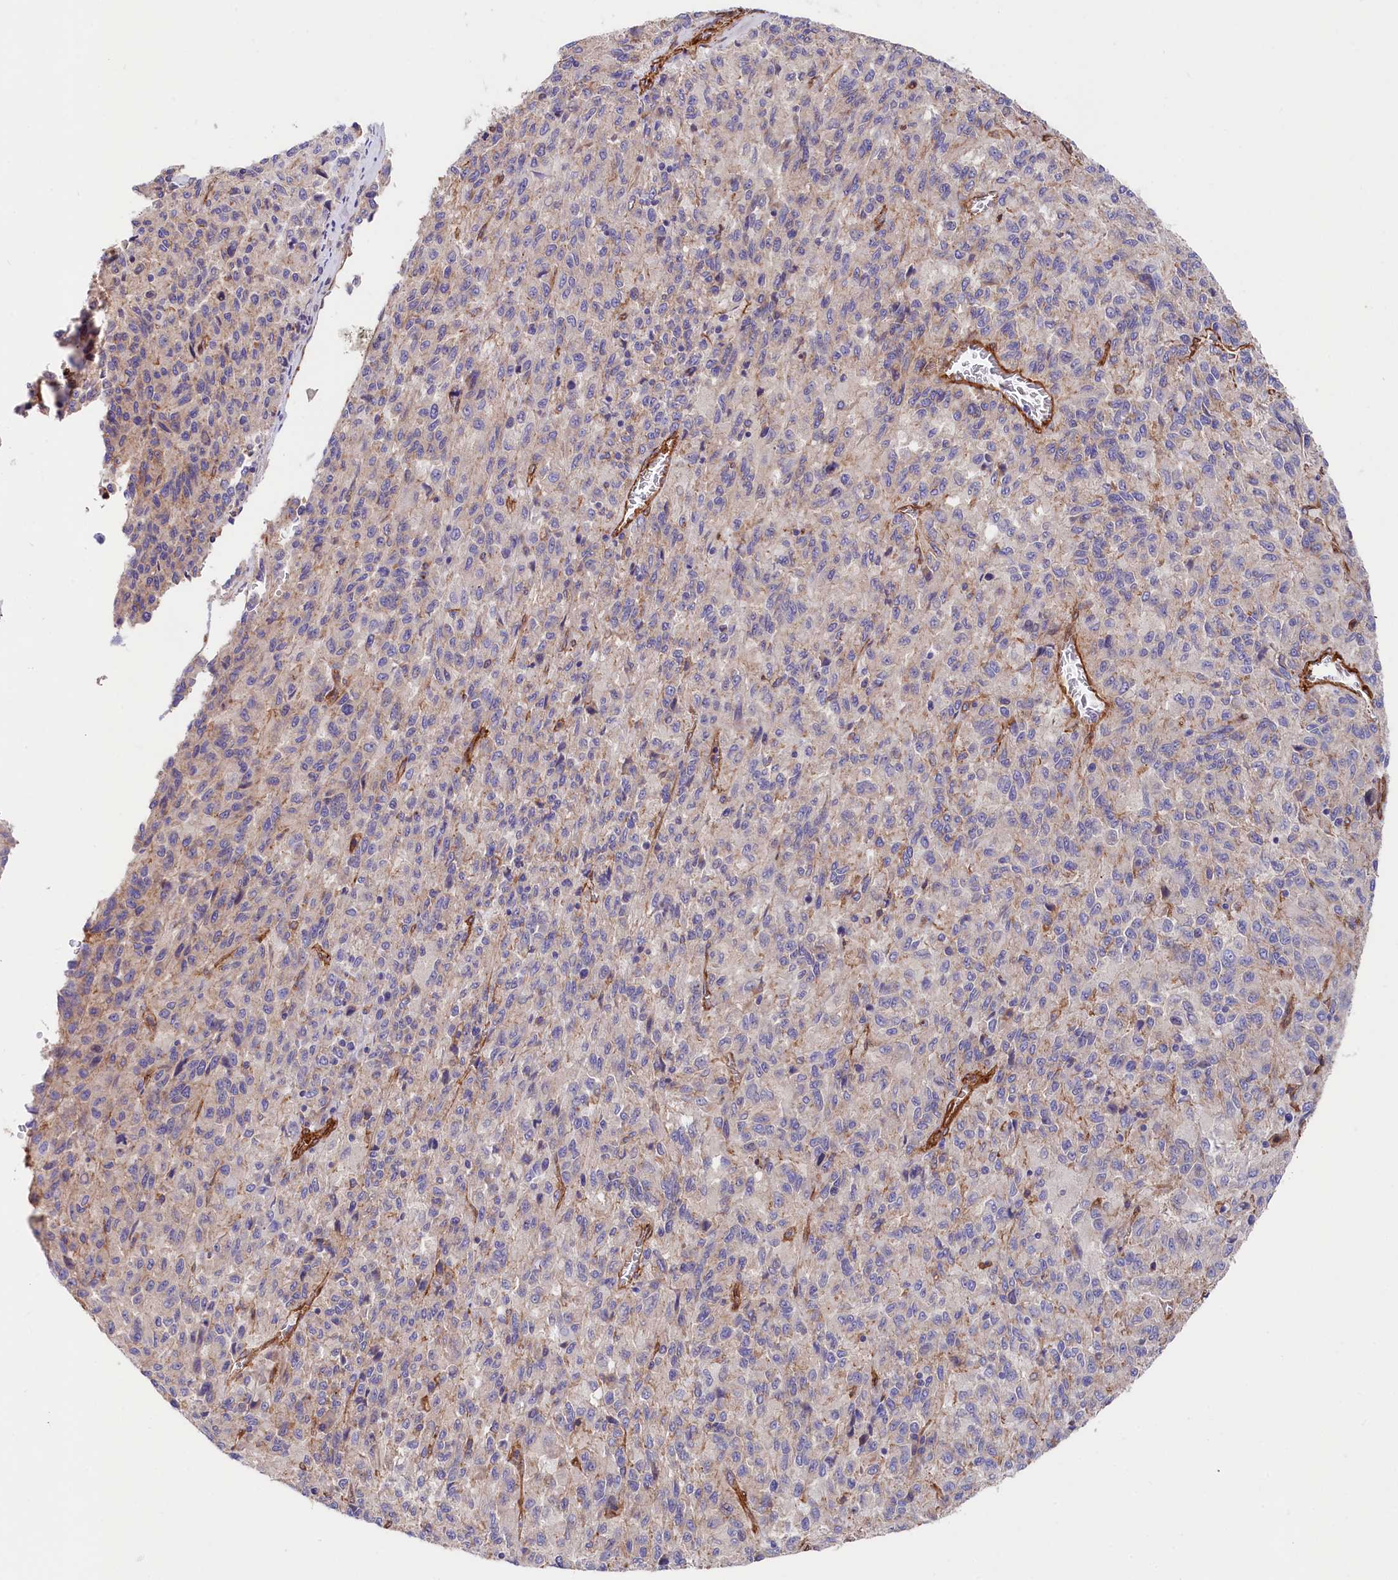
{"staining": {"intensity": "negative", "quantity": "none", "location": "none"}, "tissue": "melanoma", "cell_type": "Tumor cells", "image_type": "cancer", "snomed": [{"axis": "morphology", "description": "Malignant melanoma, Metastatic site"}, {"axis": "topography", "description": "Lung"}], "caption": "DAB immunohistochemical staining of malignant melanoma (metastatic site) shows no significant positivity in tumor cells.", "gene": "TNKS1BP1", "patient": {"sex": "male", "age": 64}}